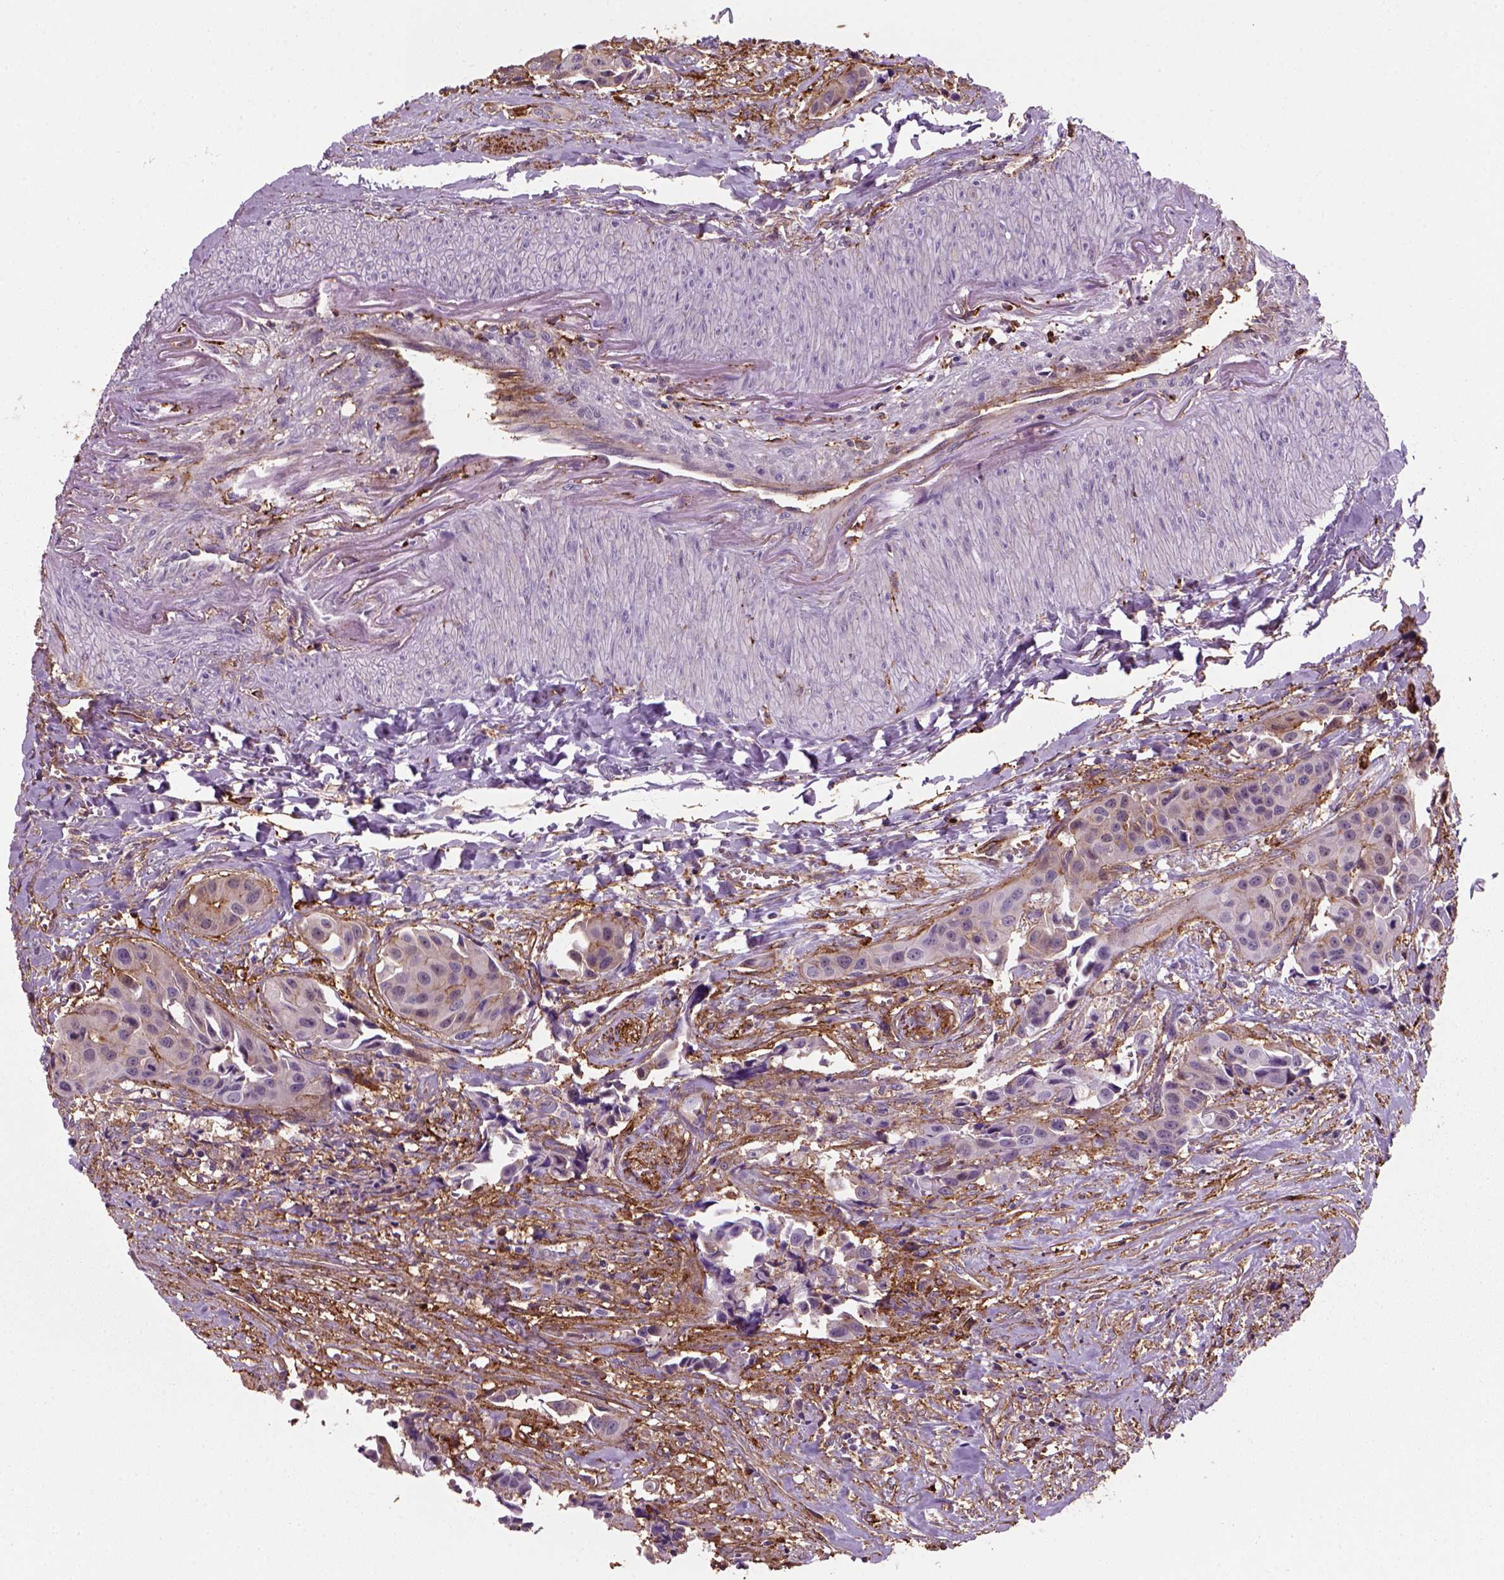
{"staining": {"intensity": "weak", "quantity": "25%-75%", "location": "cytoplasmic/membranous"}, "tissue": "head and neck cancer", "cell_type": "Tumor cells", "image_type": "cancer", "snomed": [{"axis": "morphology", "description": "Adenocarcinoma, NOS"}, {"axis": "topography", "description": "Head-Neck"}], "caption": "Weak cytoplasmic/membranous staining for a protein is identified in approximately 25%-75% of tumor cells of head and neck adenocarcinoma using IHC.", "gene": "MARCKS", "patient": {"sex": "male", "age": 76}}